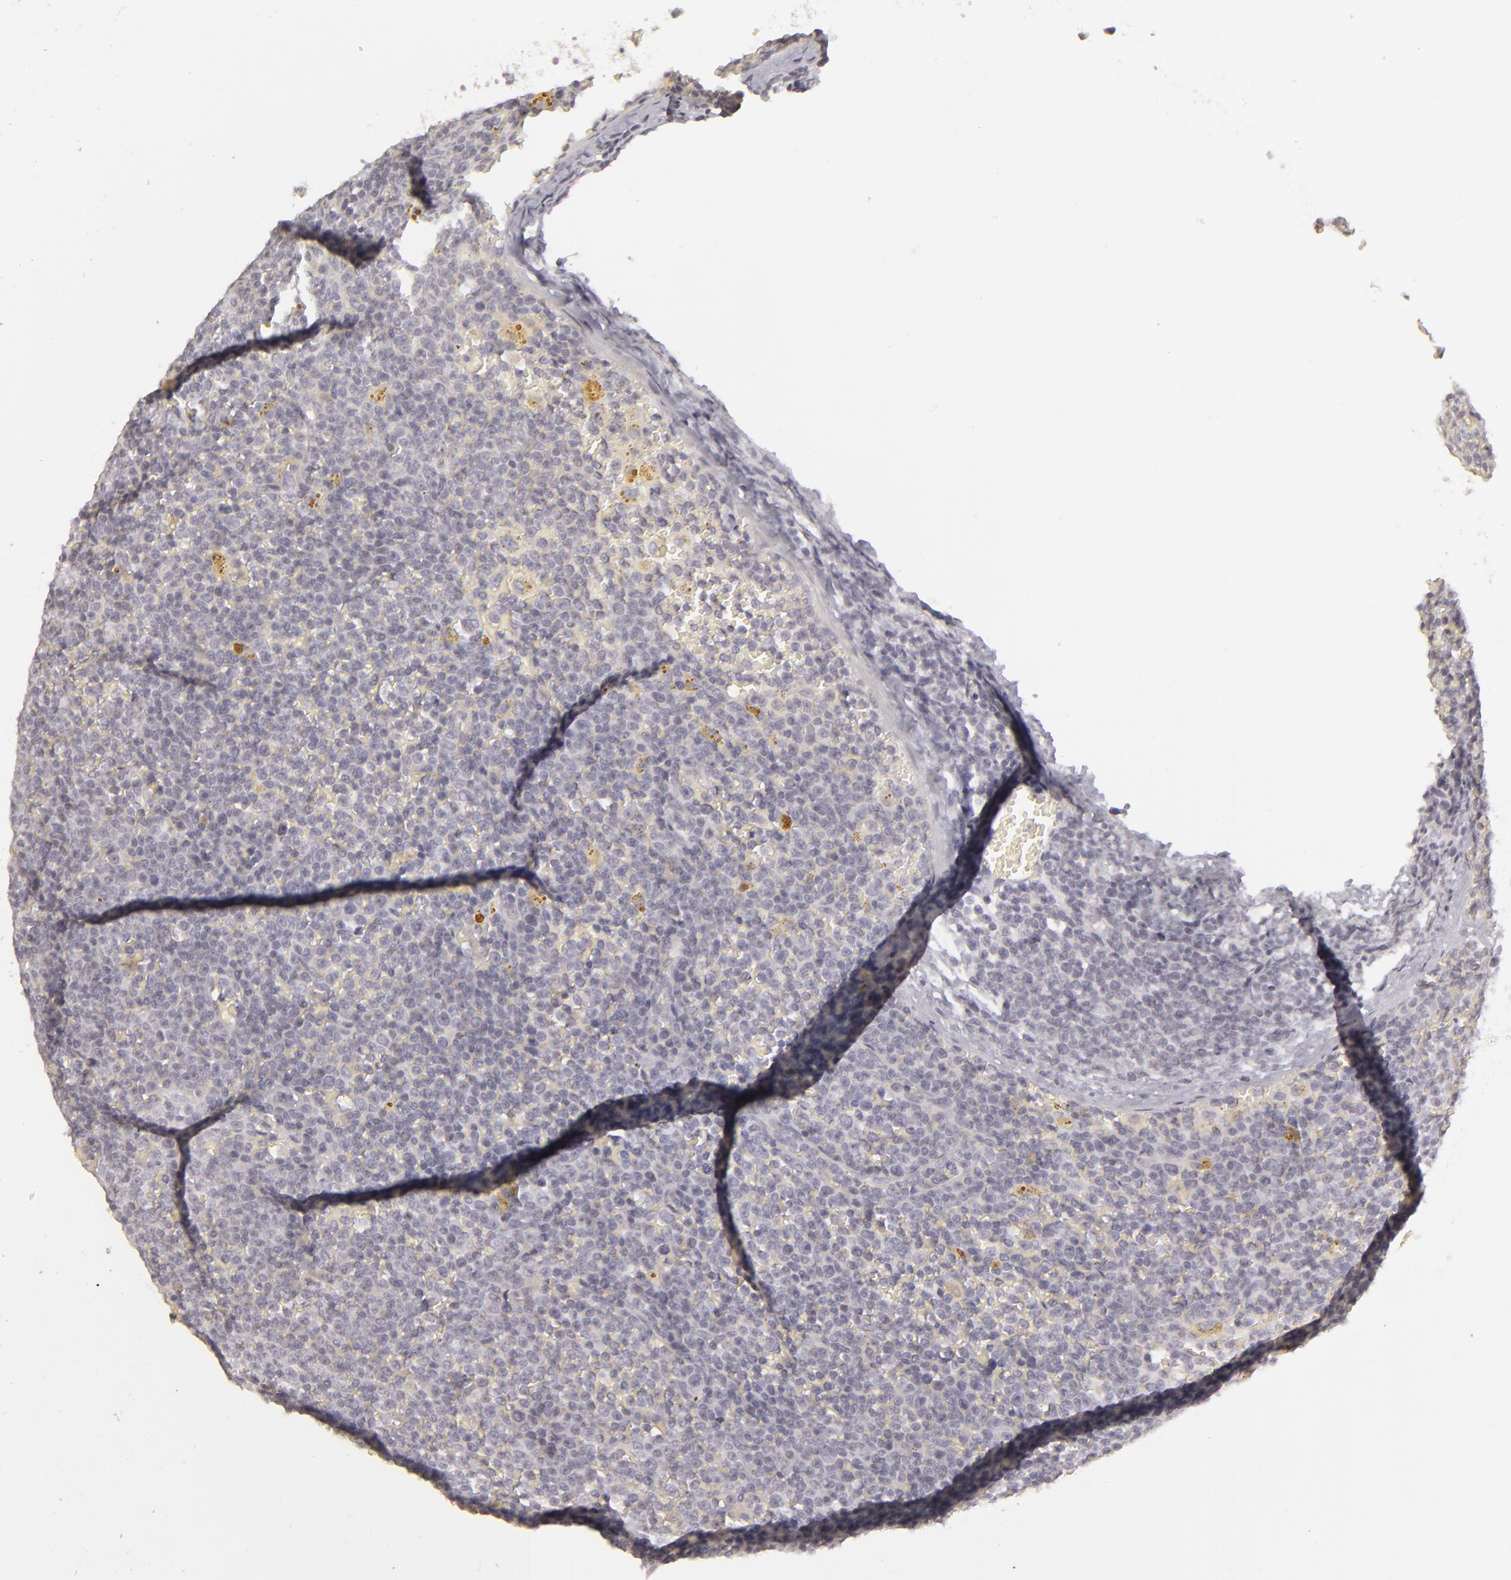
{"staining": {"intensity": "negative", "quantity": "none", "location": "none"}, "tissue": "lymphoma", "cell_type": "Tumor cells", "image_type": "cancer", "snomed": [{"axis": "morphology", "description": "Malignant lymphoma, non-Hodgkin's type, Low grade"}, {"axis": "topography", "description": "Lymph node"}], "caption": "Protein analysis of malignant lymphoma, non-Hodgkin's type (low-grade) displays no significant staining in tumor cells. Nuclei are stained in blue.", "gene": "SIX1", "patient": {"sex": "male", "age": 50}}